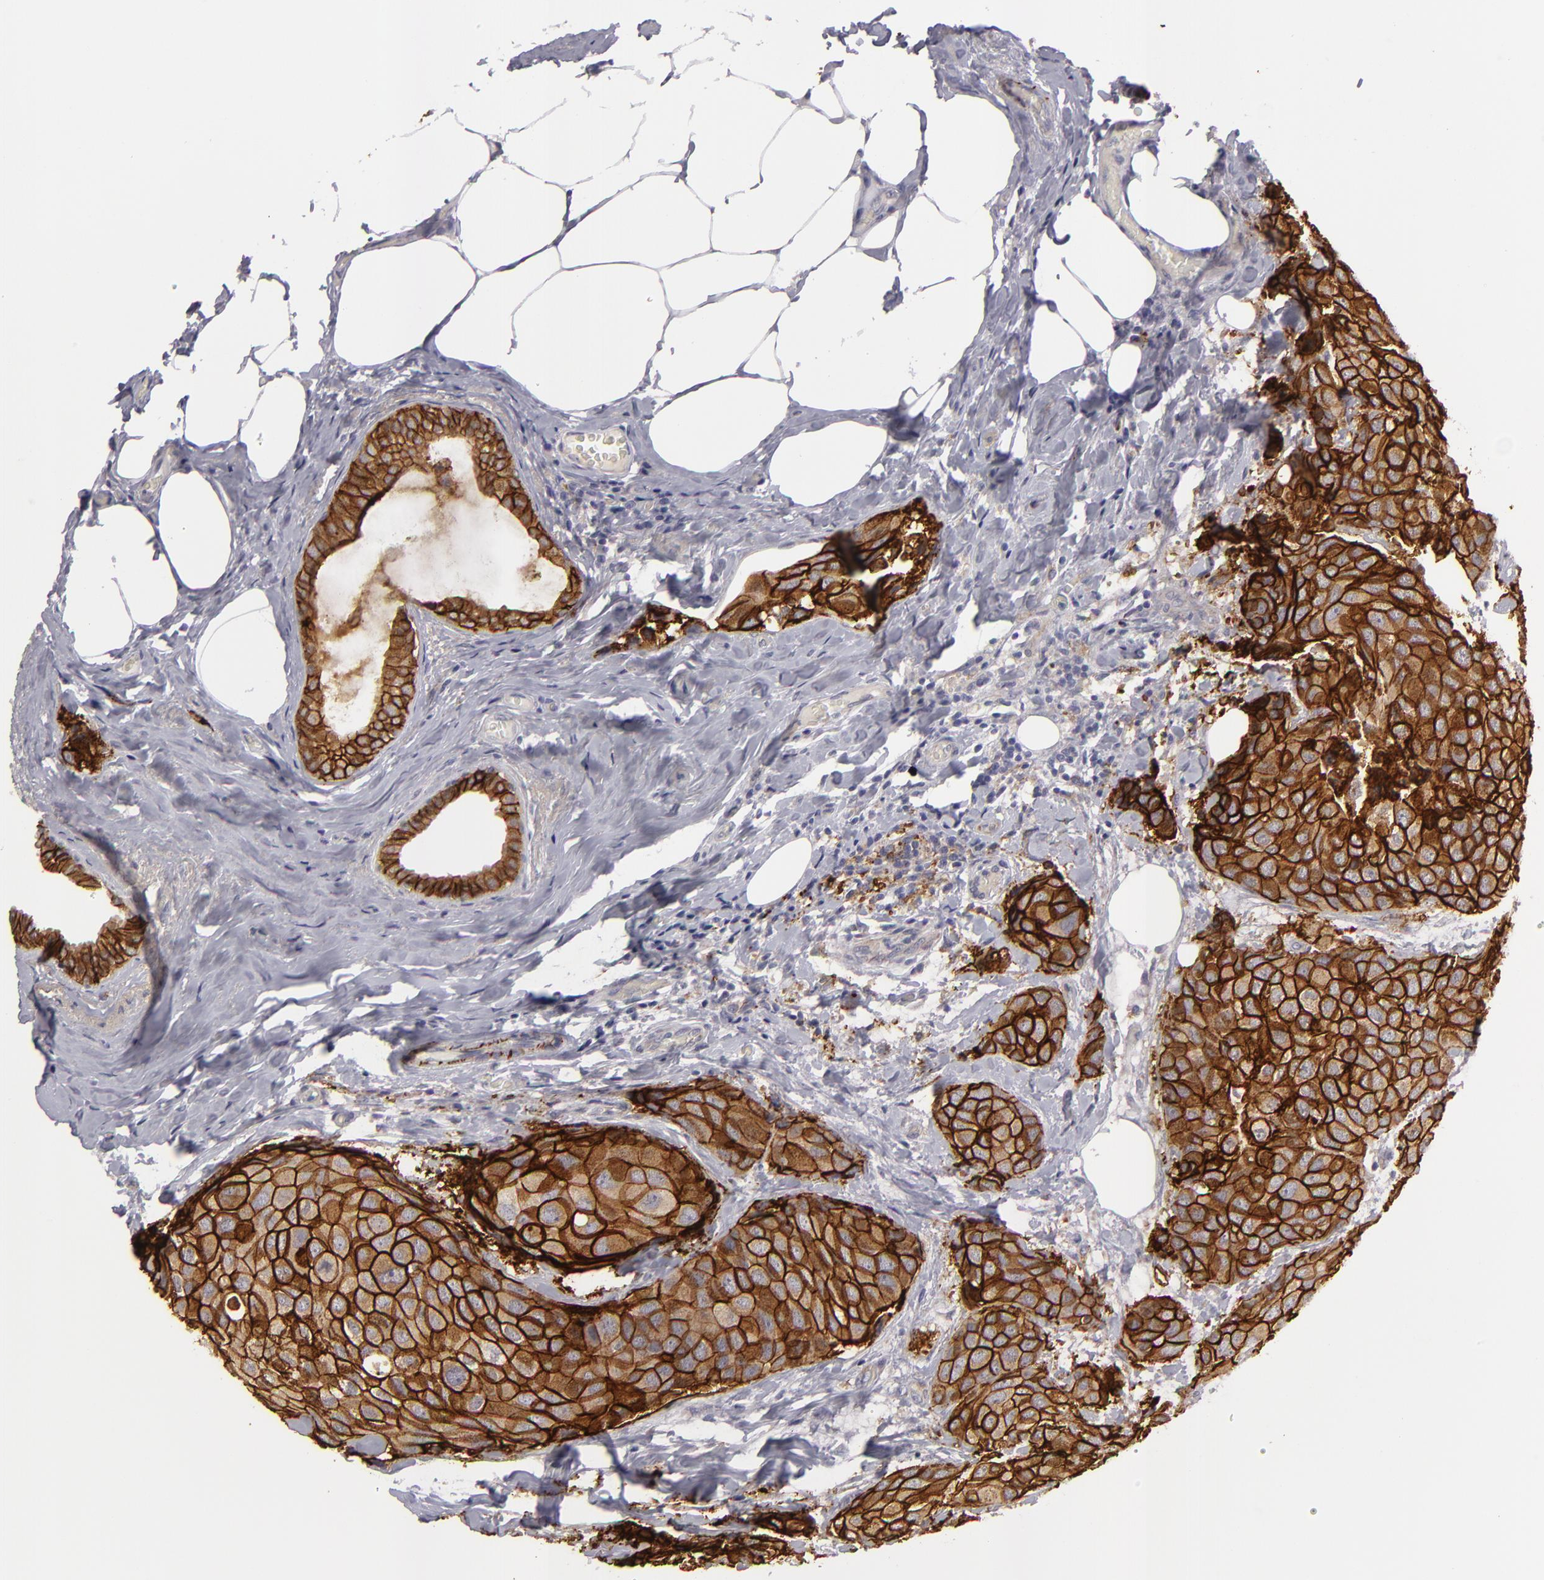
{"staining": {"intensity": "strong", "quantity": ">75%", "location": "cytoplasmic/membranous"}, "tissue": "breast cancer", "cell_type": "Tumor cells", "image_type": "cancer", "snomed": [{"axis": "morphology", "description": "Duct carcinoma"}, {"axis": "topography", "description": "Breast"}], "caption": "Breast cancer stained with IHC exhibits strong cytoplasmic/membranous expression in about >75% of tumor cells.", "gene": "ALCAM", "patient": {"sex": "female", "age": 68}}